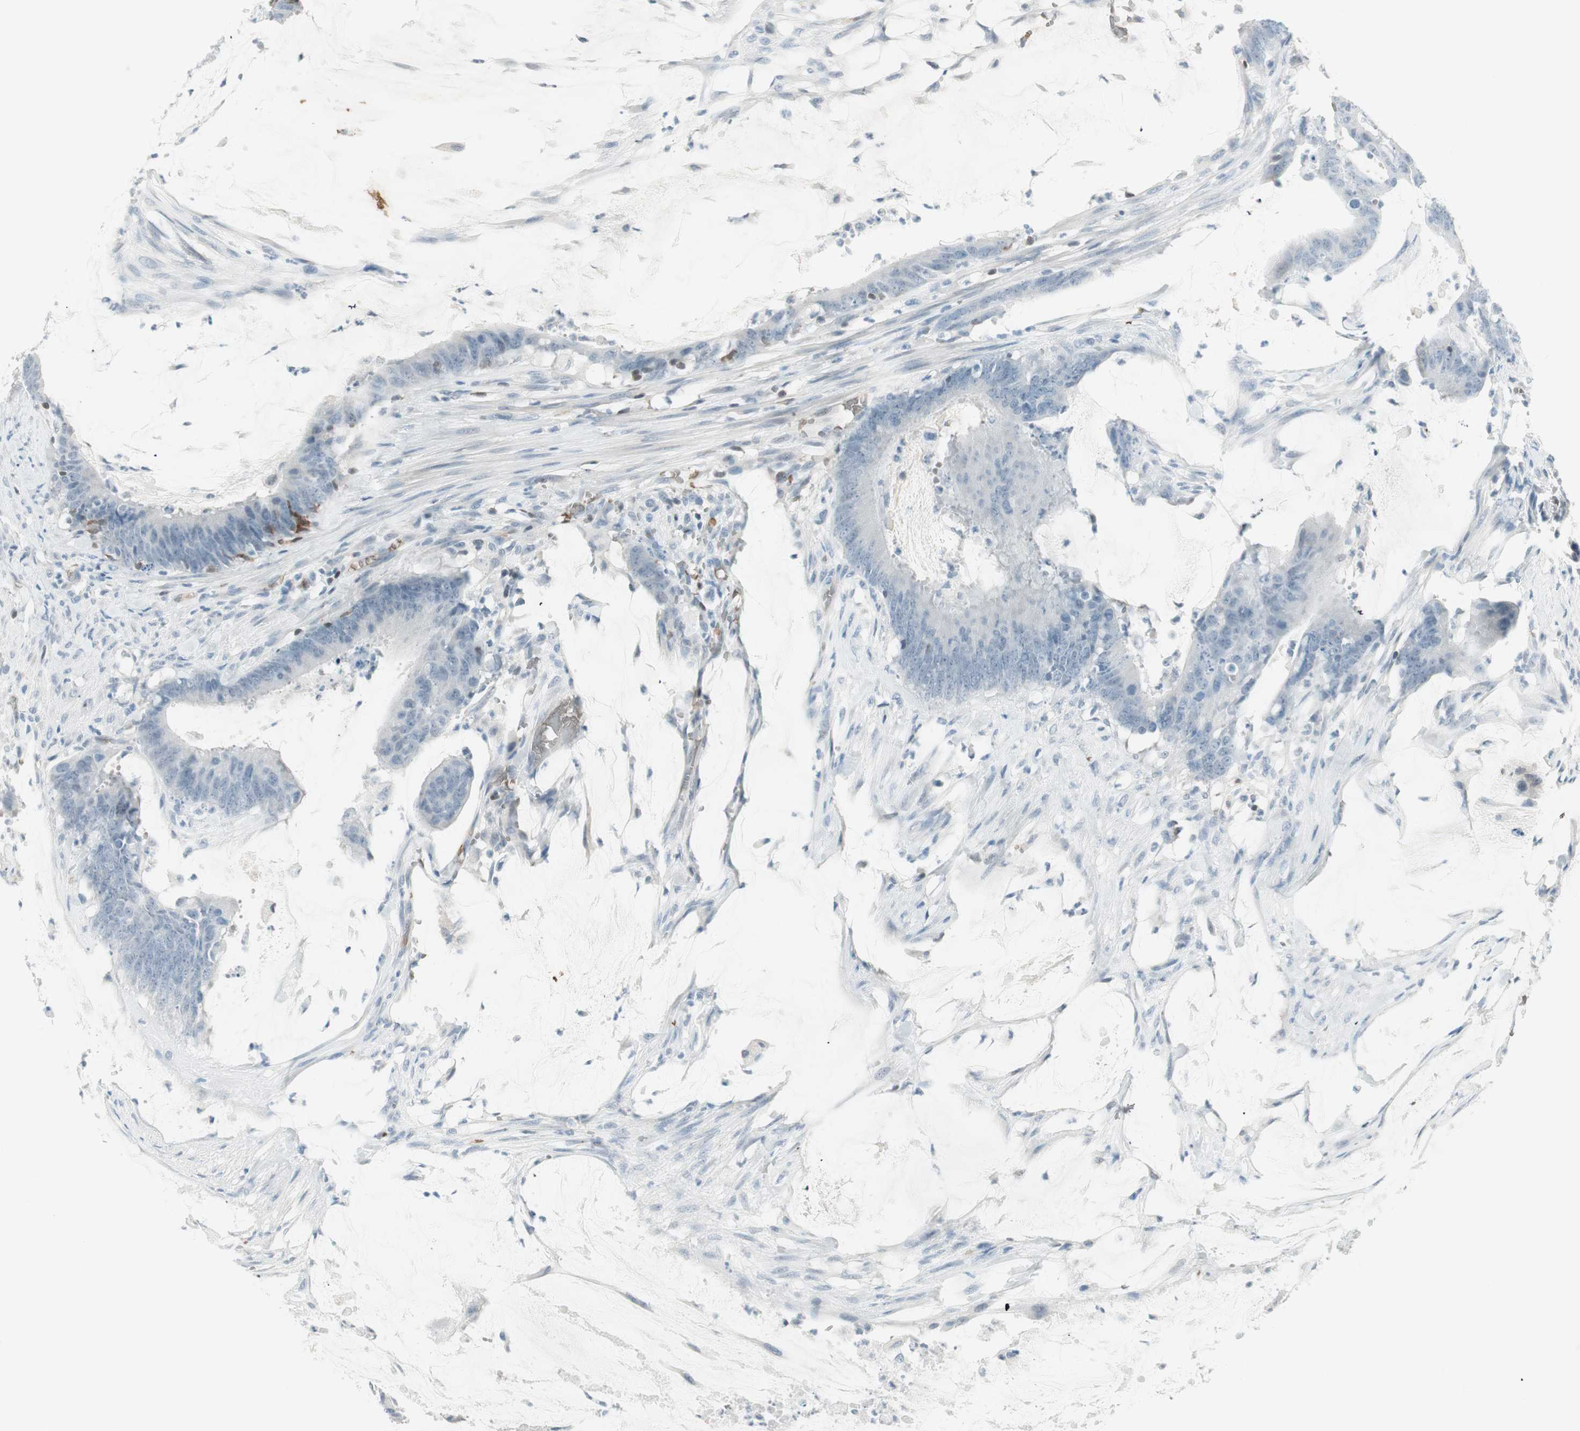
{"staining": {"intensity": "negative", "quantity": "none", "location": "none"}, "tissue": "colorectal cancer", "cell_type": "Tumor cells", "image_type": "cancer", "snomed": [{"axis": "morphology", "description": "Adenocarcinoma, NOS"}, {"axis": "topography", "description": "Rectum"}], "caption": "High magnification brightfield microscopy of colorectal adenocarcinoma stained with DAB (brown) and counterstained with hematoxylin (blue): tumor cells show no significant staining.", "gene": "MAP4K1", "patient": {"sex": "female", "age": 66}}